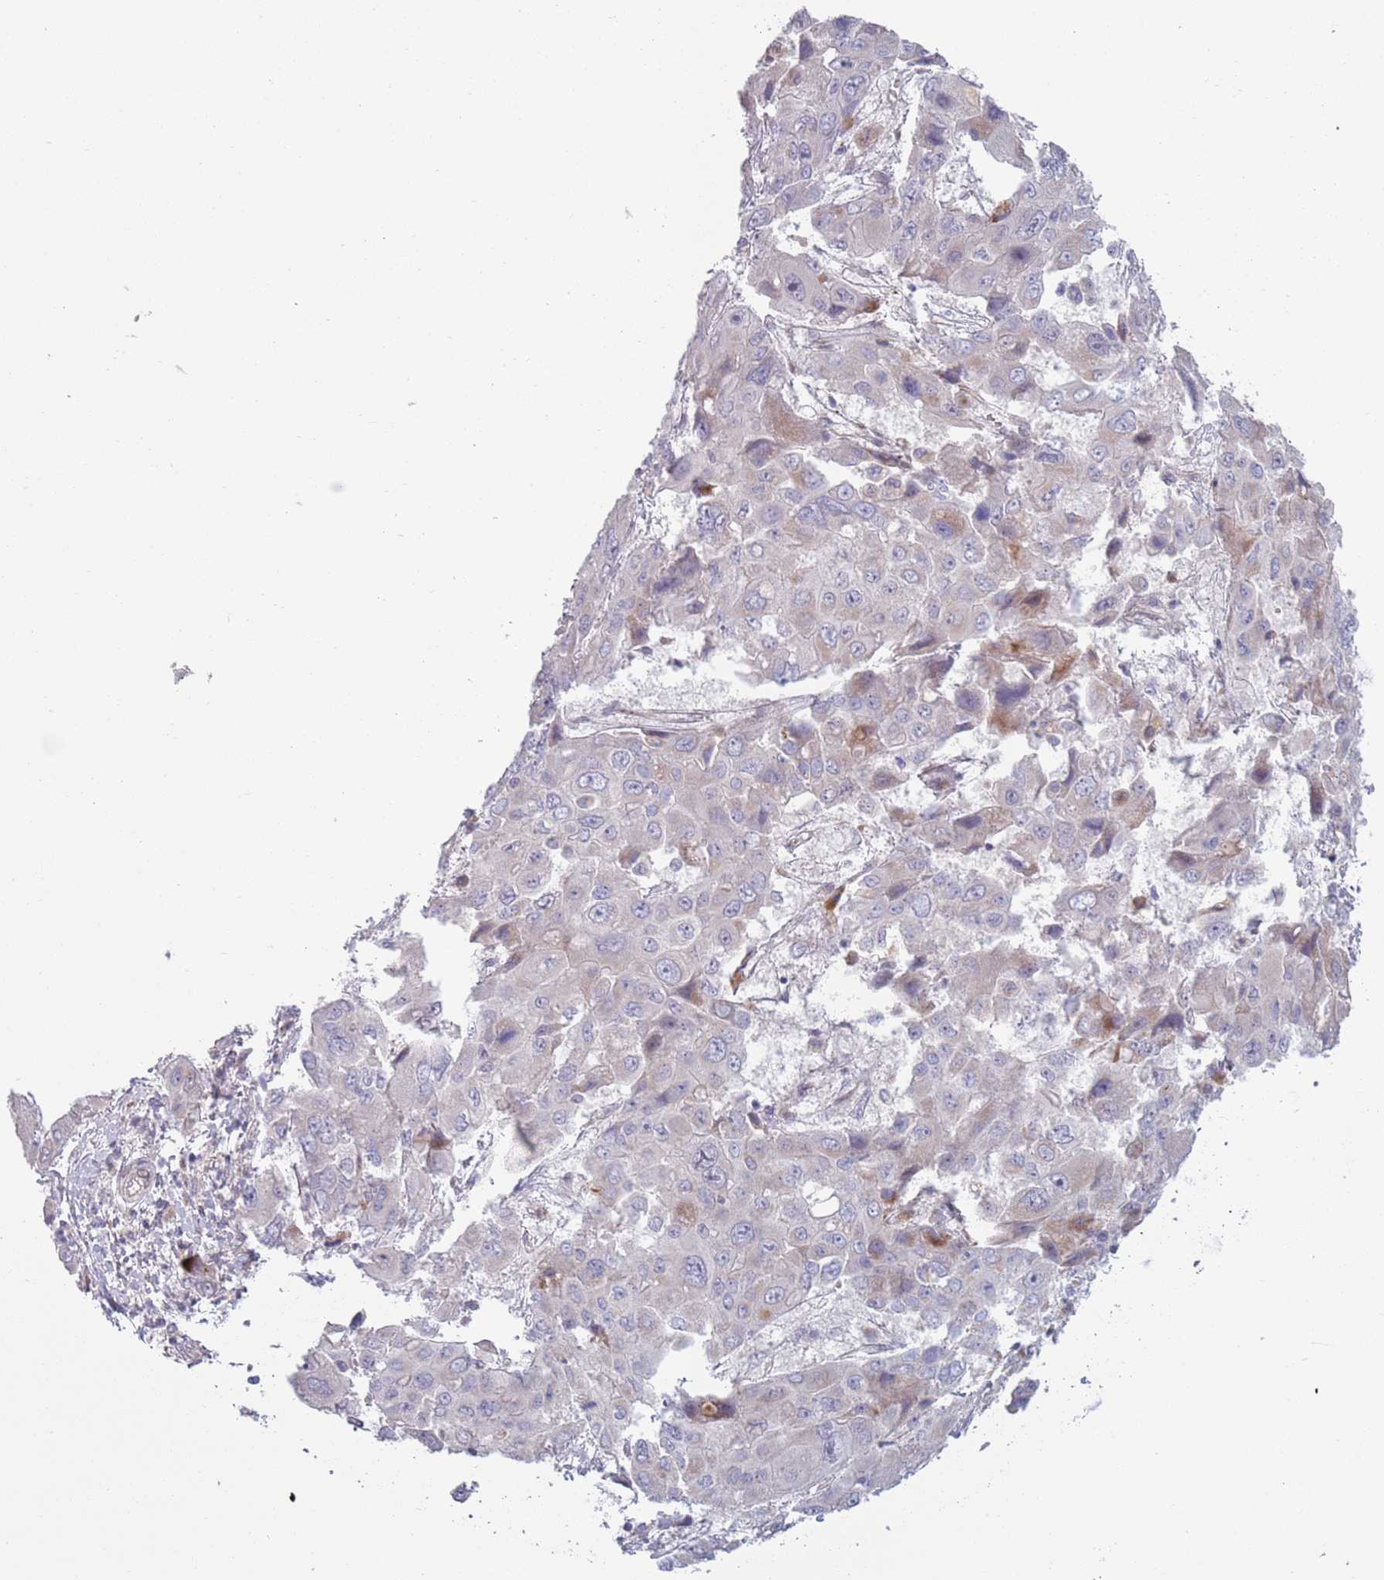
{"staining": {"intensity": "weak", "quantity": "<25%", "location": "cytoplasmic/membranous"}, "tissue": "liver cancer", "cell_type": "Tumor cells", "image_type": "cancer", "snomed": [{"axis": "morphology", "description": "Cholangiocarcinoma"}, {"axis": "topography", "description": "Liver"}], "caption": "High power microscopy photomicrograph of an immunohistochemistry (IHC) photomicrograph of liver cholangiocarcinoma, revealing no significant staining in tumor cells.", "gene": "TYW1", "patient": {"sex": "male", "age": 67}}